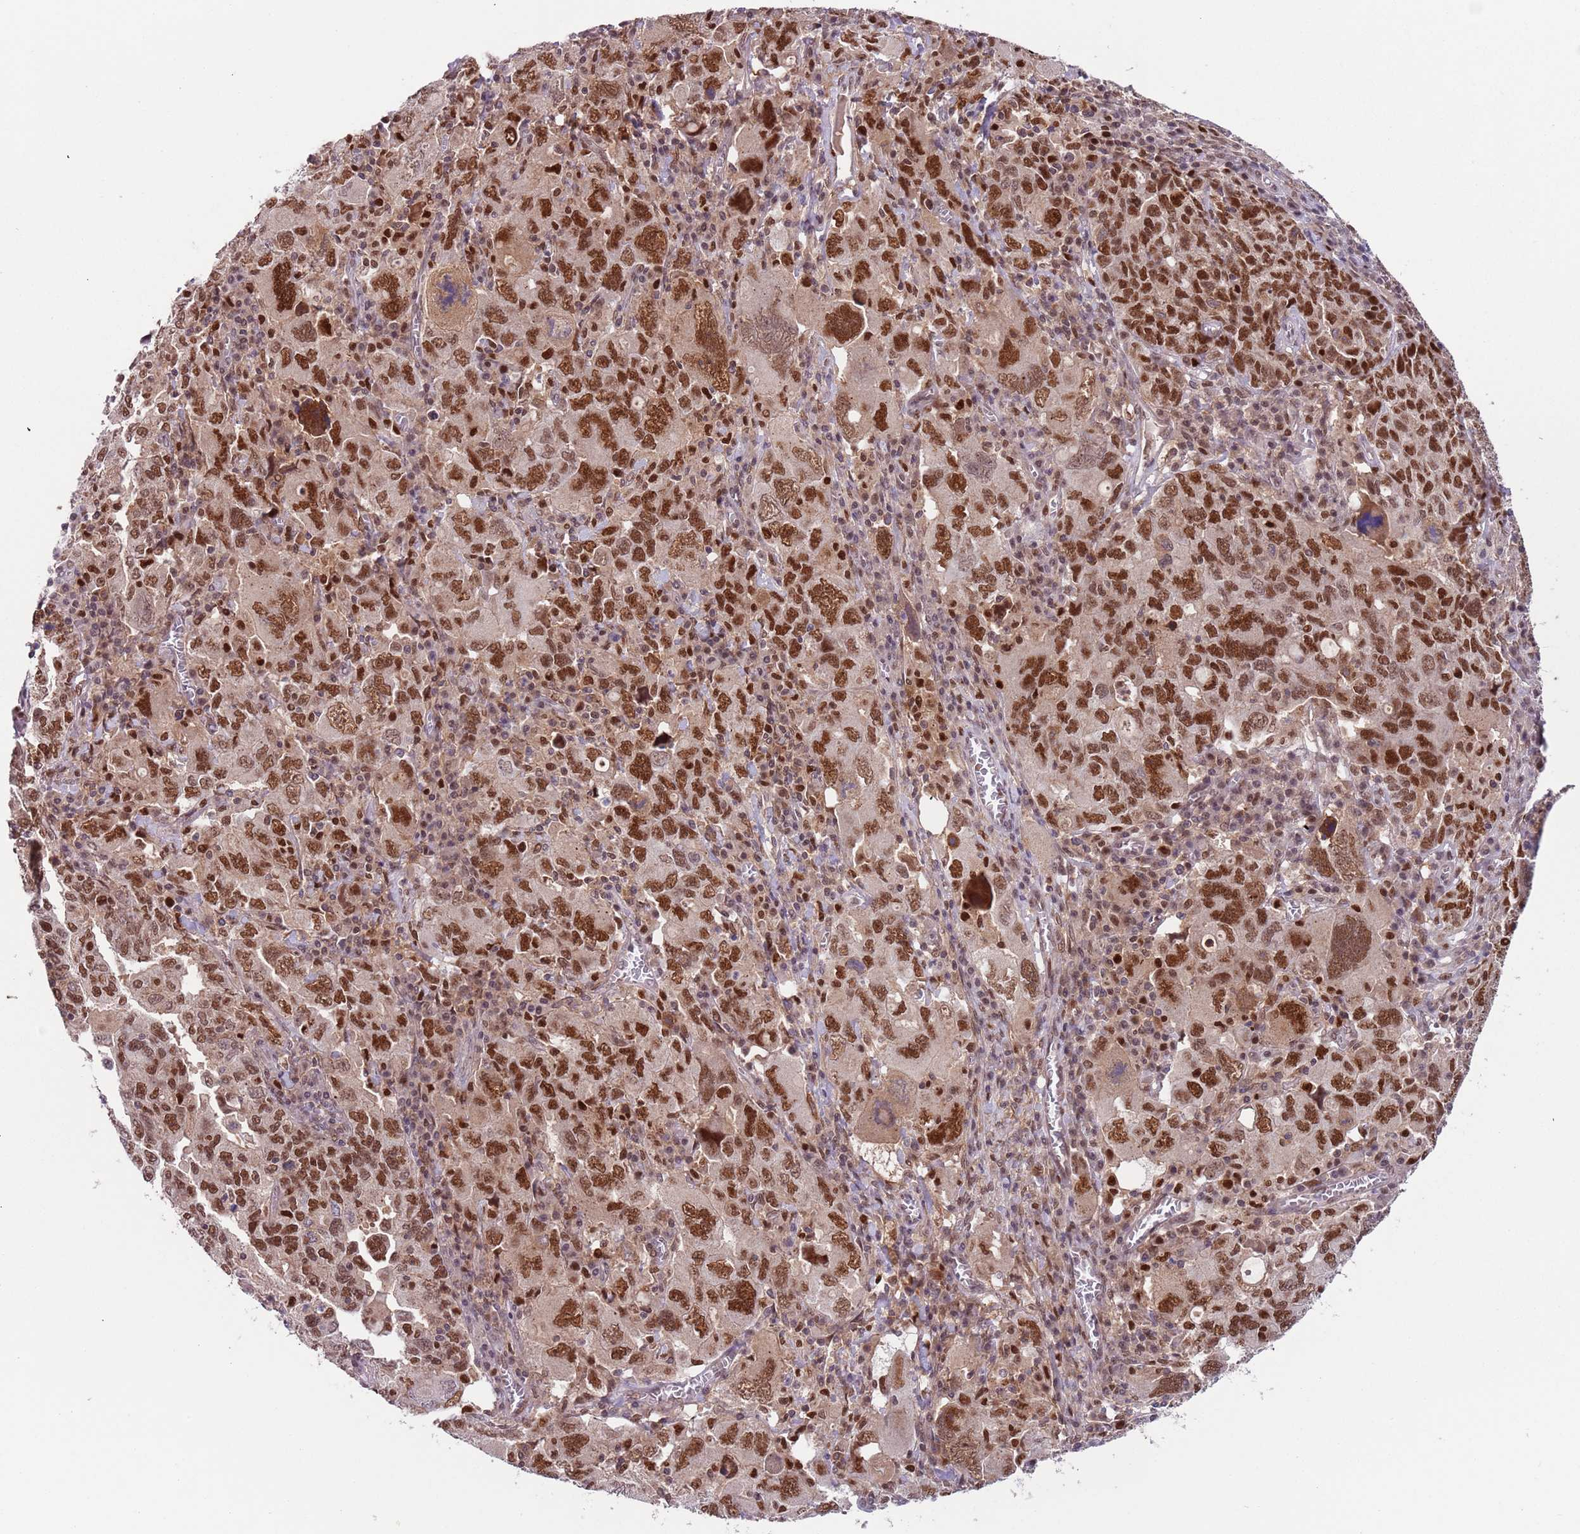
{"staining": {"intensity": "strong", "quantity": ">75%", "location": "nuclear"}, "tissue": "ovarian cancer", "cell_type": "Tumor cells", "image_type": "cancer", "snomed": [{"axis": "morphology", "description": "Carcinoma, endometroid"}, {"axis": "topography", "description": "Ovary"}], "caption": "Brown immunohistochemical staining in ovarian cancer demonstrates strong nuclear expression in approximately >75% of tumor cells.", "gene": "RMND5B", "patient": {"sex": "female", "age": 62}}